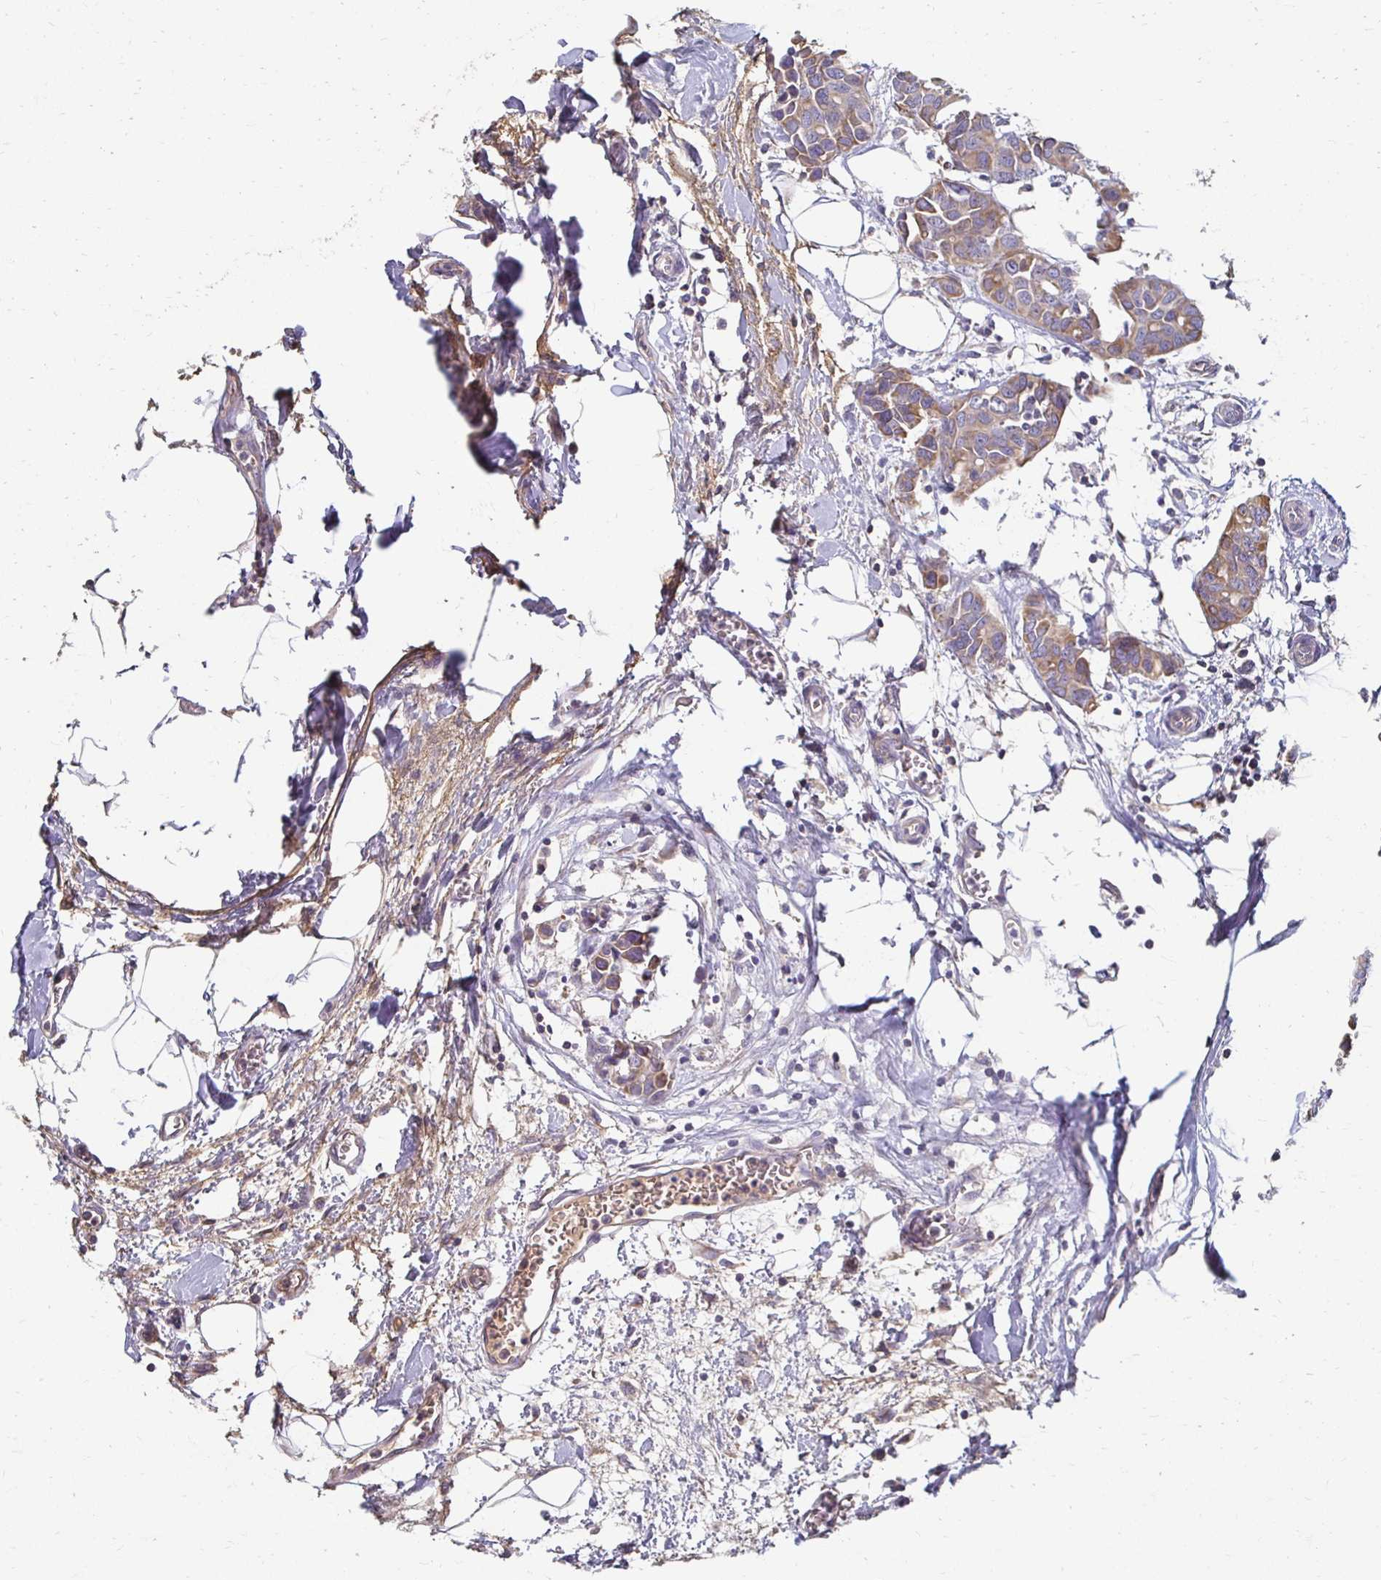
{"staining": {"intensity": "weak", "quantity": ">75%", "location": "cytoplasmic/membranous"}, "tissue": "breast cancer", "cell_type": "Tumor cells", "image_type": "cancer", "snomed": [{"axis": "morphology", "description": "Duct carcinoma"}, {"axis": "topography", "description": "Breast"}], "caption": "Immunohistochemical staining of invasive ductal carcinoma (breast) reveals low levels of weak cytoplasmic/membranous protein staining in approximately >75% of tumor cells.", "gene": "AKAP6", "patient": {"sex": "female", "age": 54}}